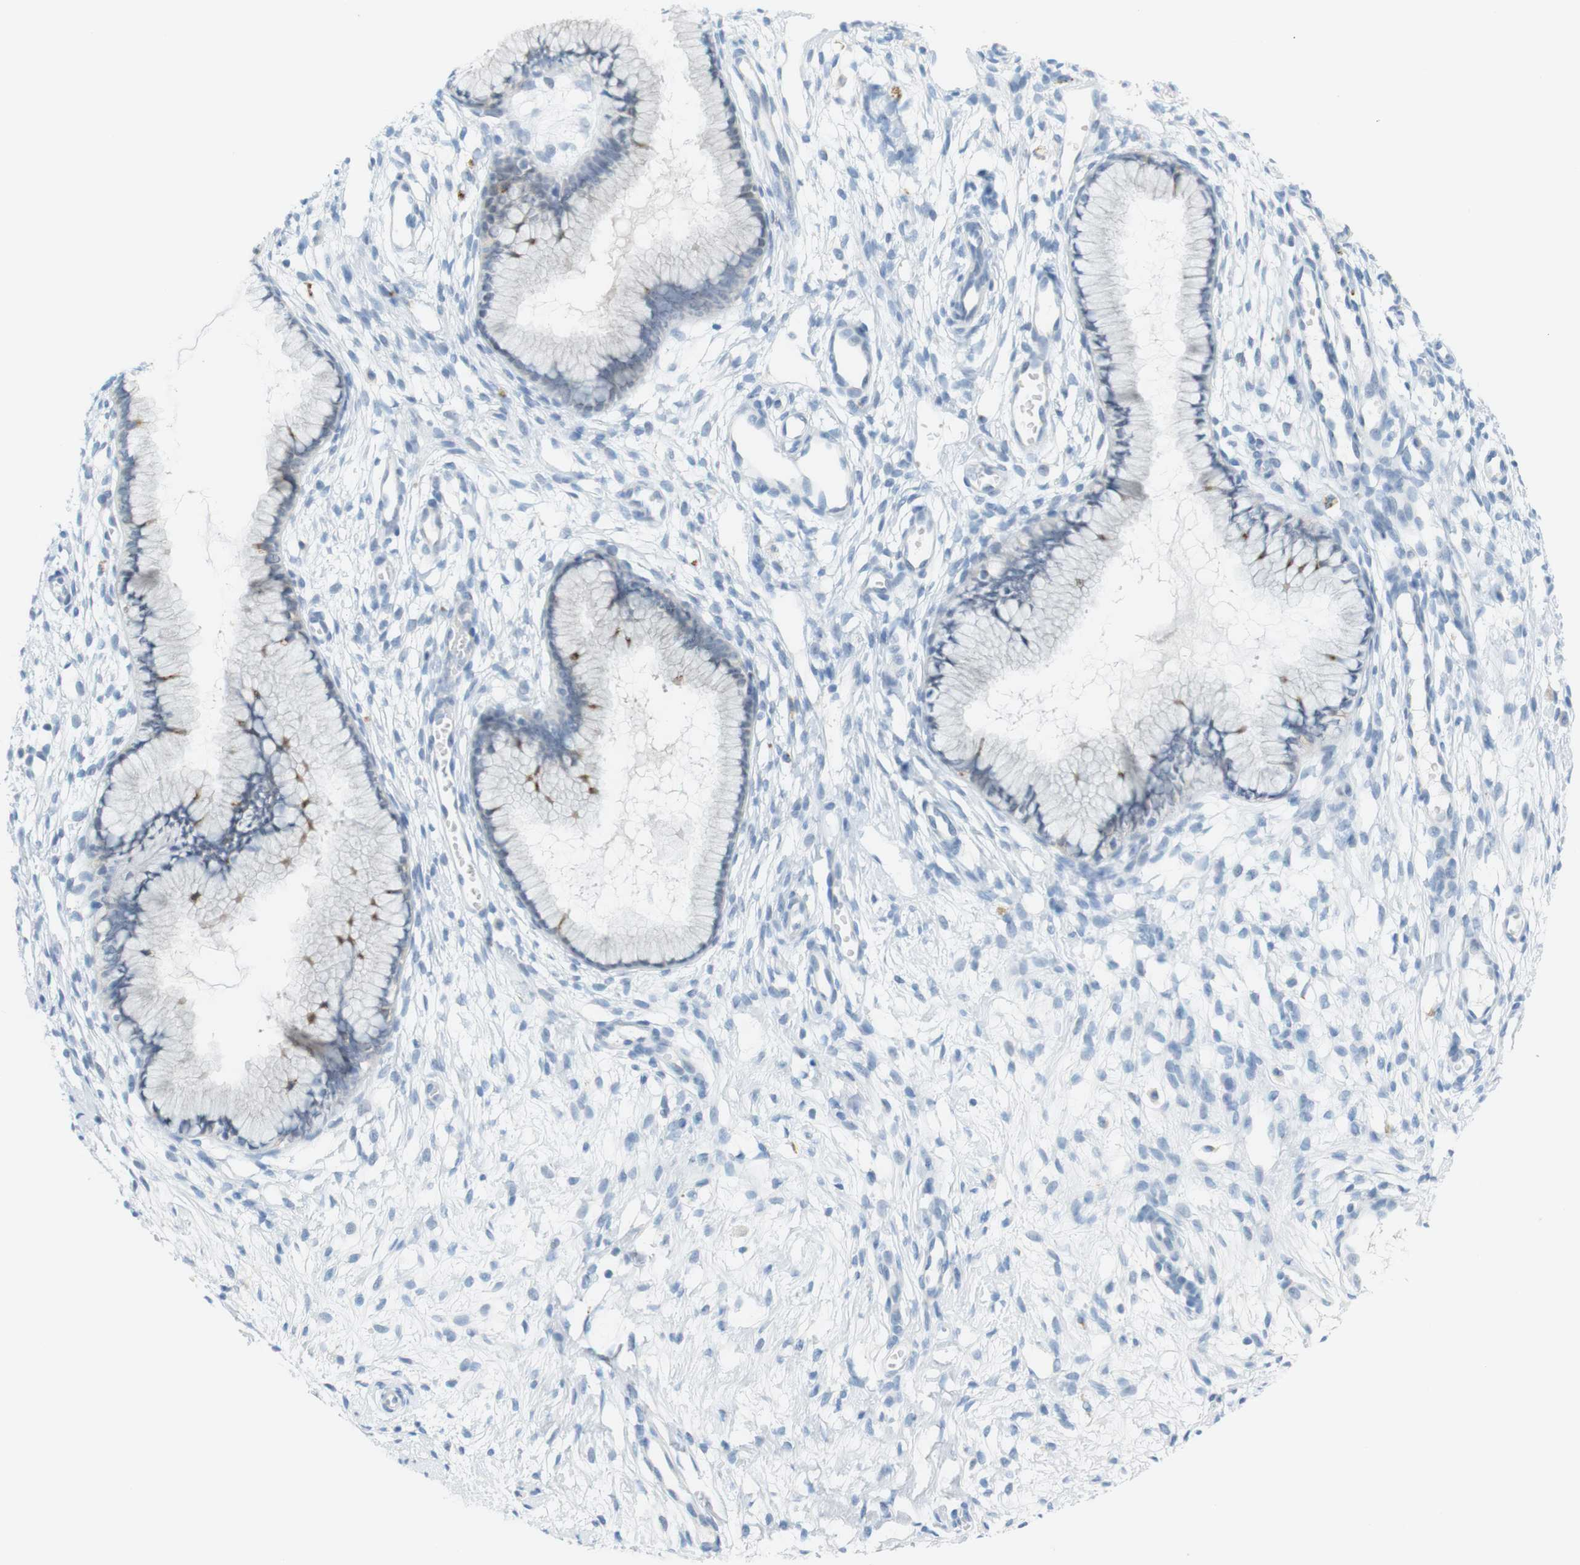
{"staining": {"intensity": "moderate", "quantity": "<25%", "location": "cytoplasmic/membranous"}, "tissue": "cervix", "cell_type": "Glandular cells", "image_type": "normal", "snomed": [{"axis": "morphology", "description": "Normal tissue, NOS"}, {"axis": "topography", "description": "Cervix"}], "caption": "Human cervix stained with a protein marker exhibits moderate staining in glandular cells.", "gene": "YIPF1", "patient": {"sex": "female", "age": 65}}